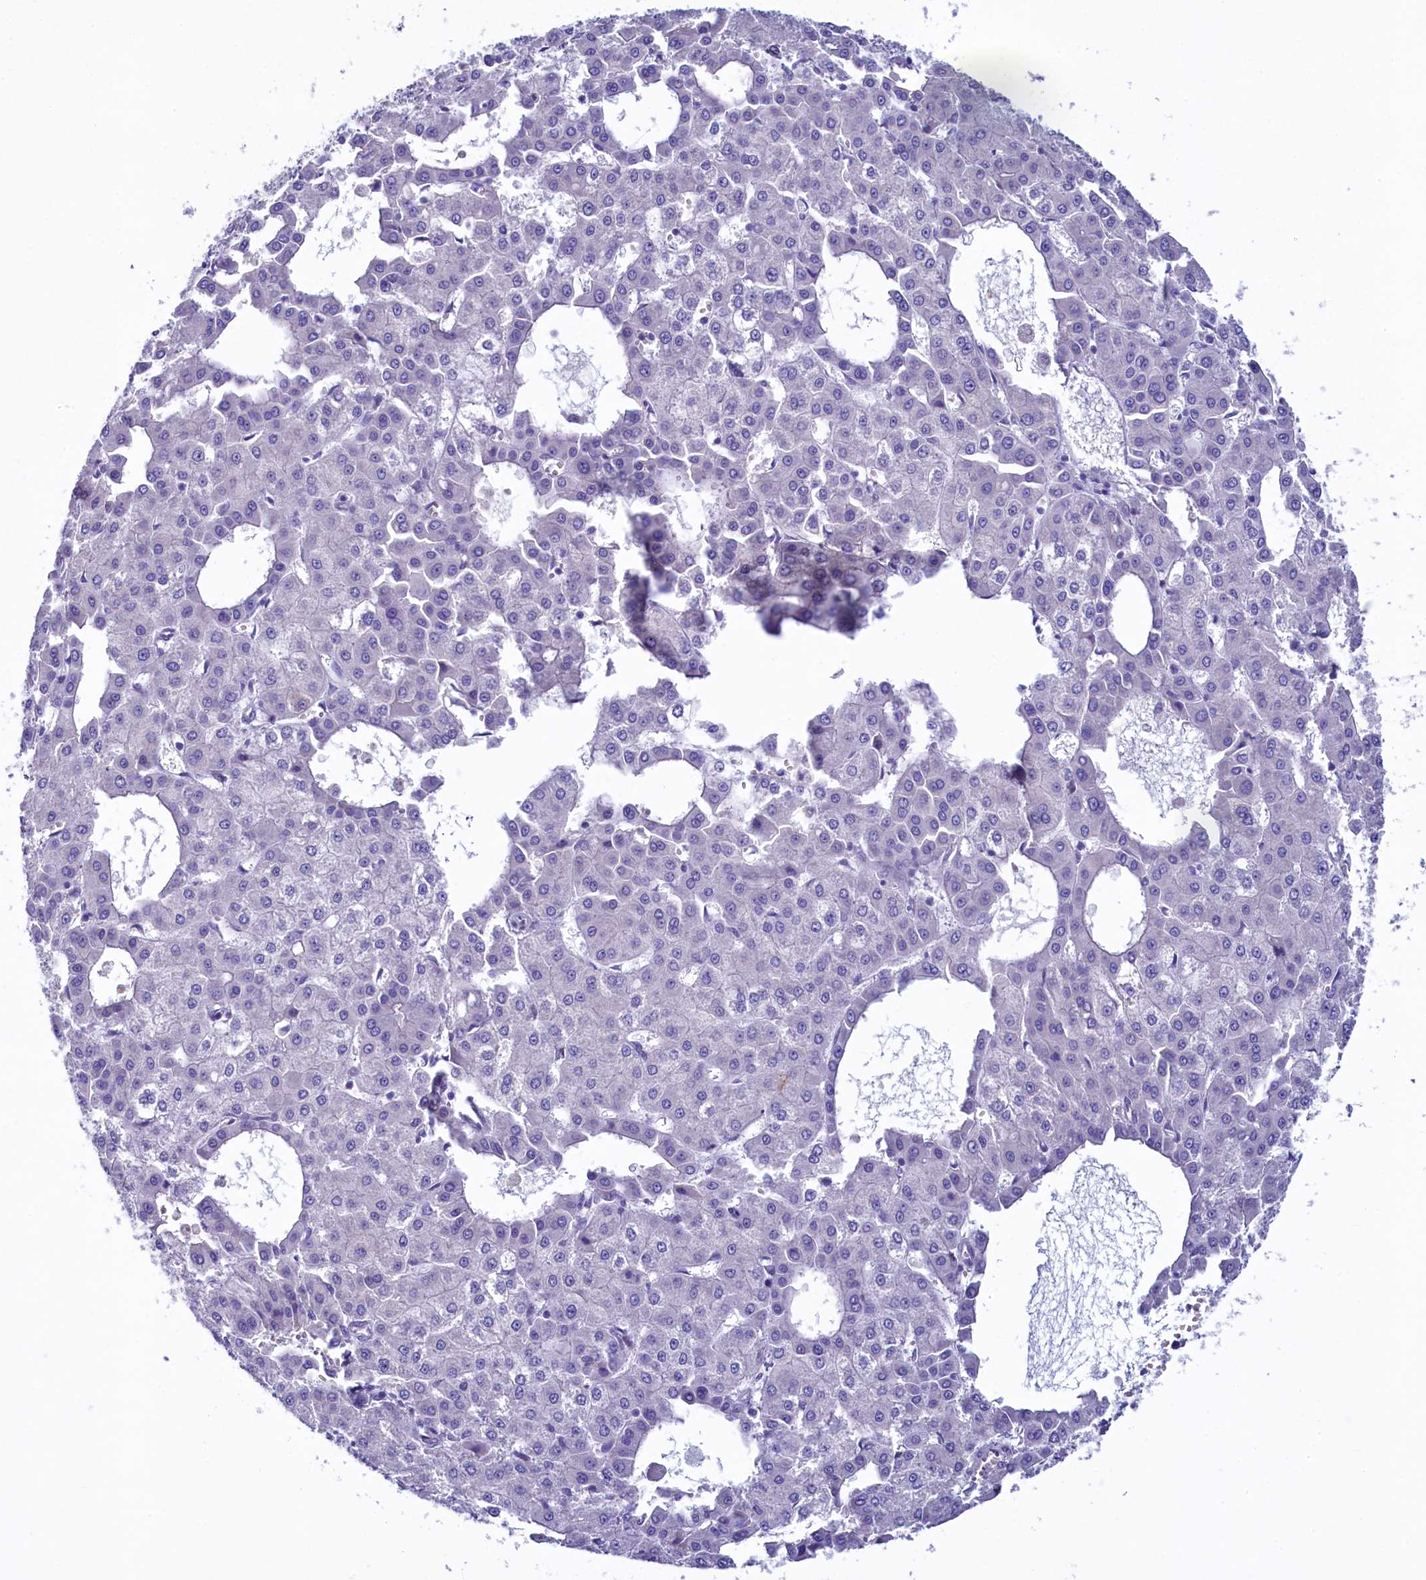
{"staining": {"intensity": "negative", "quantity": "none", "location": "none"}, "tissue": "liver cancer", "cell_type": "Tumor cells", "image_type": "cancer", "snomed": [{"axis": "morphology", "description": "Carcinoma, Hepatocellular, NOS"}, {"axis": "topography", "description": "Liver"}], "caption": "IHC histopathology image of neoplastic tissue: human hepatocellular carcinoma (liver) stained with DAB (3,3'-diaminobenzidine) displays no significant protein expression in tumor cells.", "gene": "KRBOX5", "patient": {"sex": "male", "age": 47}}